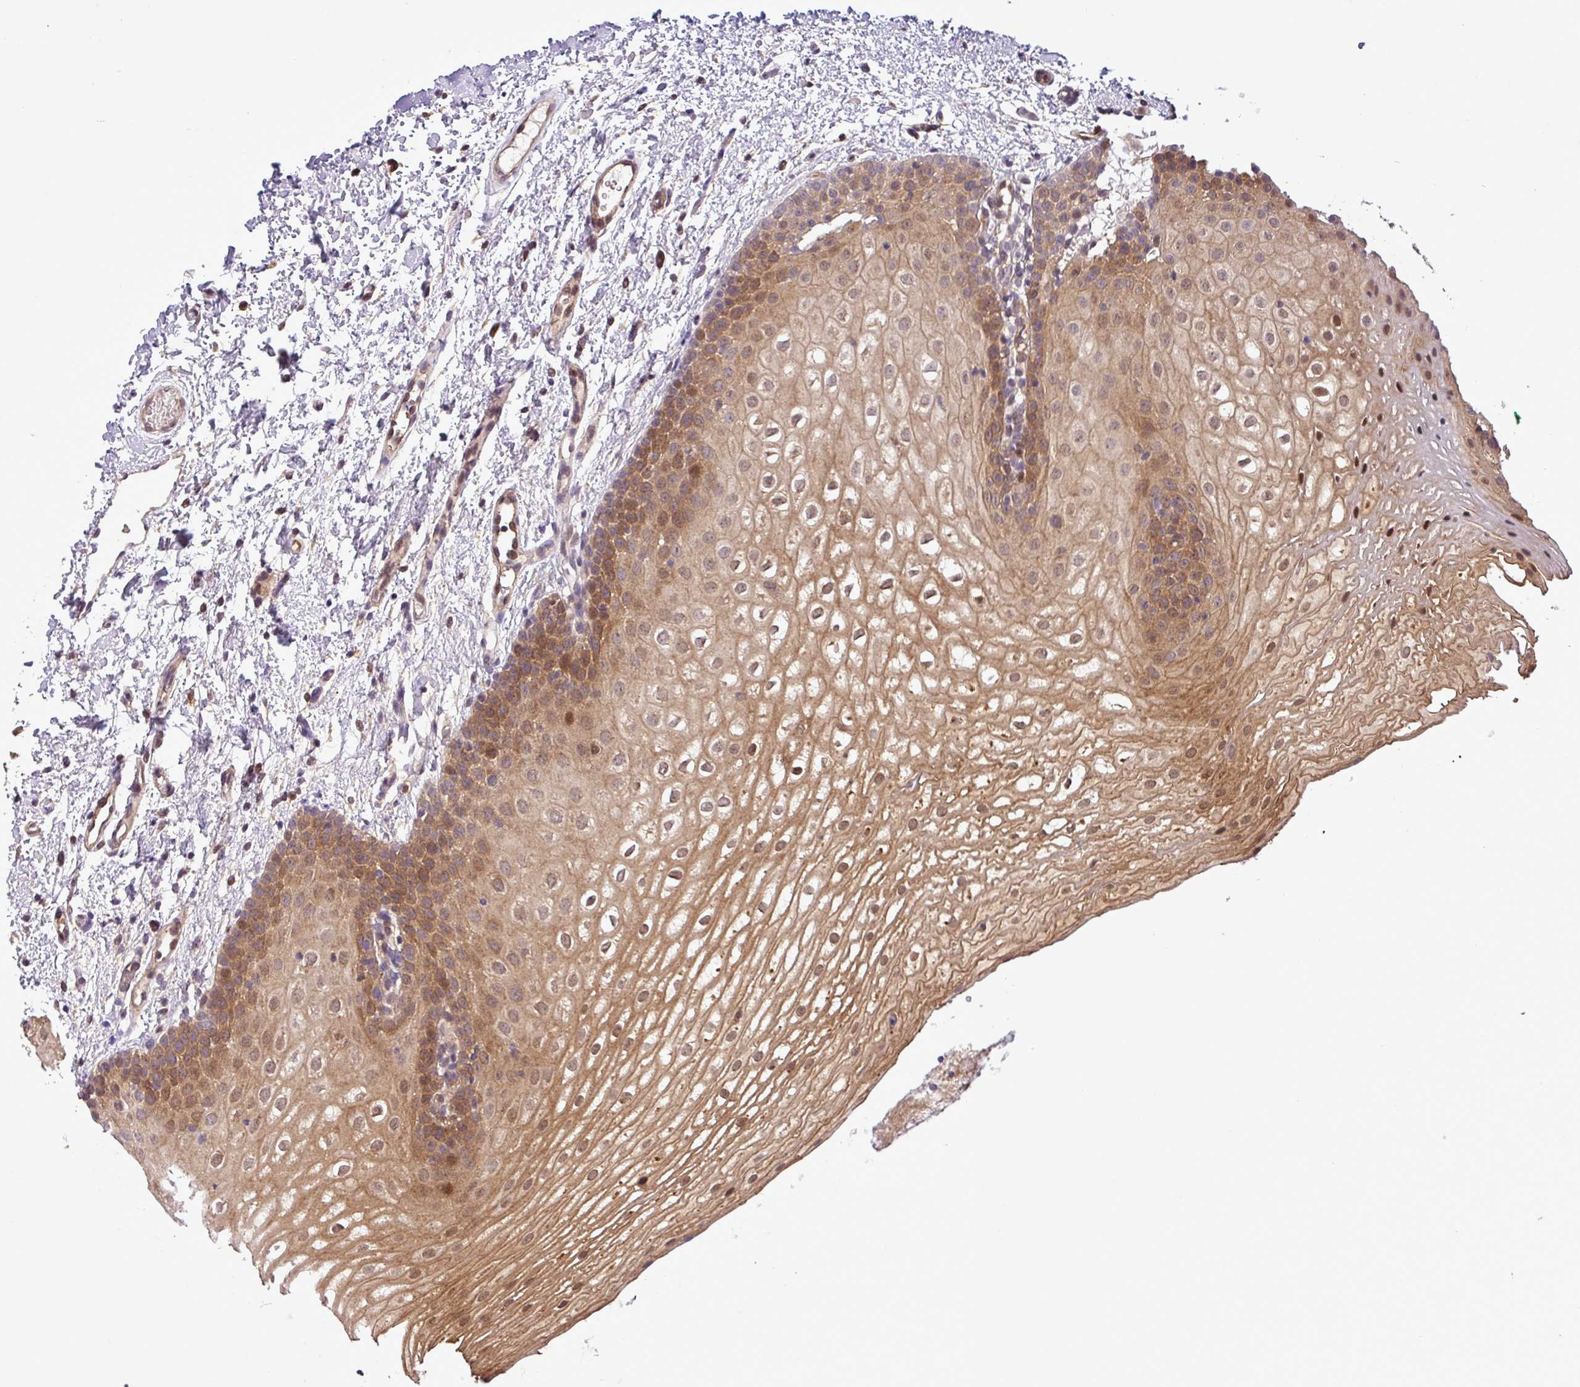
{"staining": {"intensity": "moderate", "quantity": ">75%", "location": "cytoplasmic/membranous,nuclear"}, "tissue": "oral mucosa", "cell_type": "Squamous epithelial cells", "image_type": "normal", "snomed": [{"axis": "morphology", "description": "Normal tissue, NOS"}, {"axis": "topography", "description": "Oral tissue"}], "caption": "A micrograph of oral mucosa stained for a protein displays moderate cytoplasmic/membranous,nuclear brown staining in squamous epithelial cells. The staining was performed using DAB, with brown indicating positive protein expression. Nuclei are stained blue with hematoxylin.", "gene": "CARHSP1", "patient": {"sex": "female", "age": 54}}